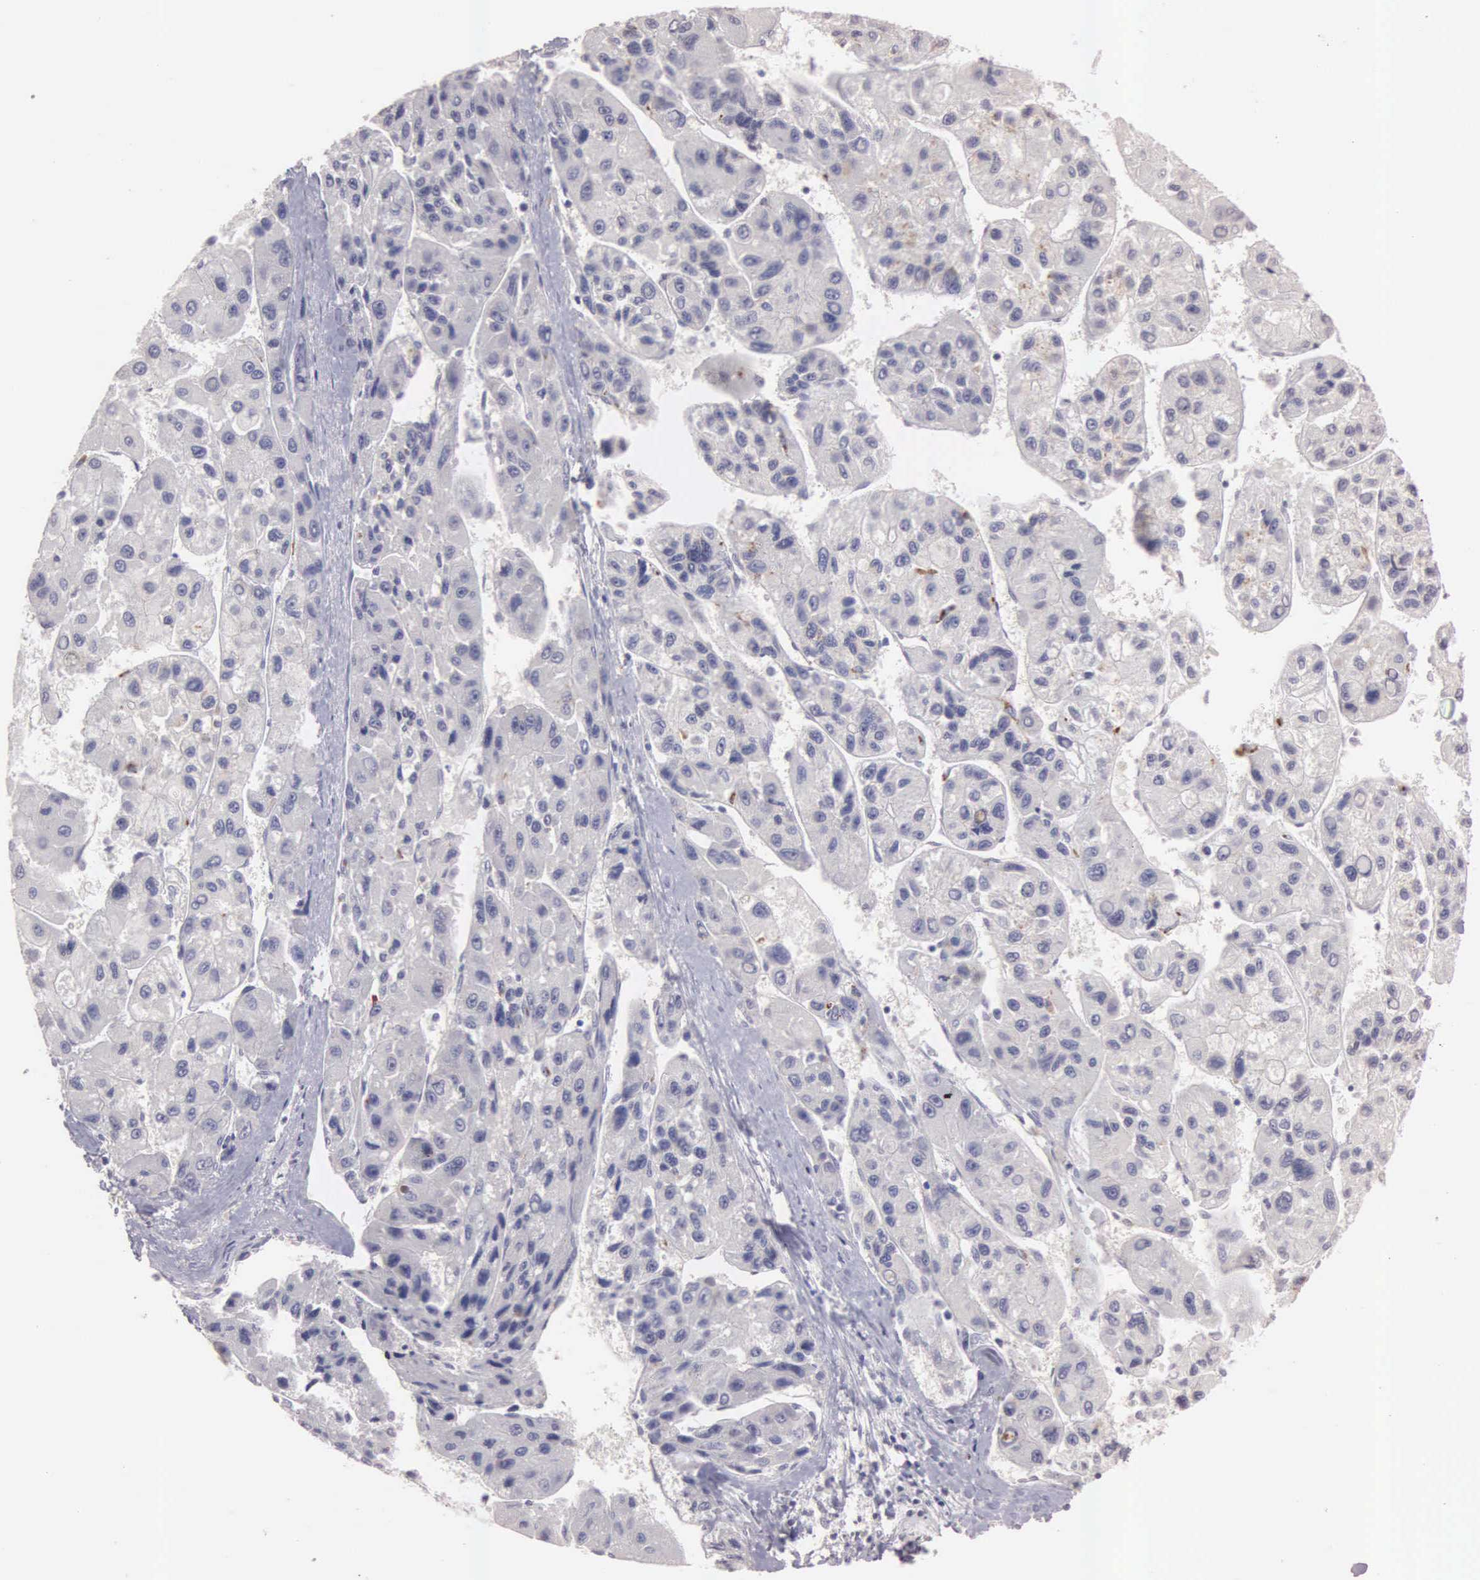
{"staining": {"intensity": "negative", "quantity": "none", "location": "none"}, "tissue": "liver cancer", "cell_type": "Tumor cells", "image_type": "cancer", "snomed": [{"axis": "morphology", "description": "Carcinoma, Hepatocellular, NOS"}, {"axis": "topography", "description": "Liver"}], "caption": "Liver hepatocellular carcinoma was stained to show a protein in brown. There is no significant staining in tumor cells.", "gene": "CEP170B", "patient": {"sex": "male", "age": 64}}